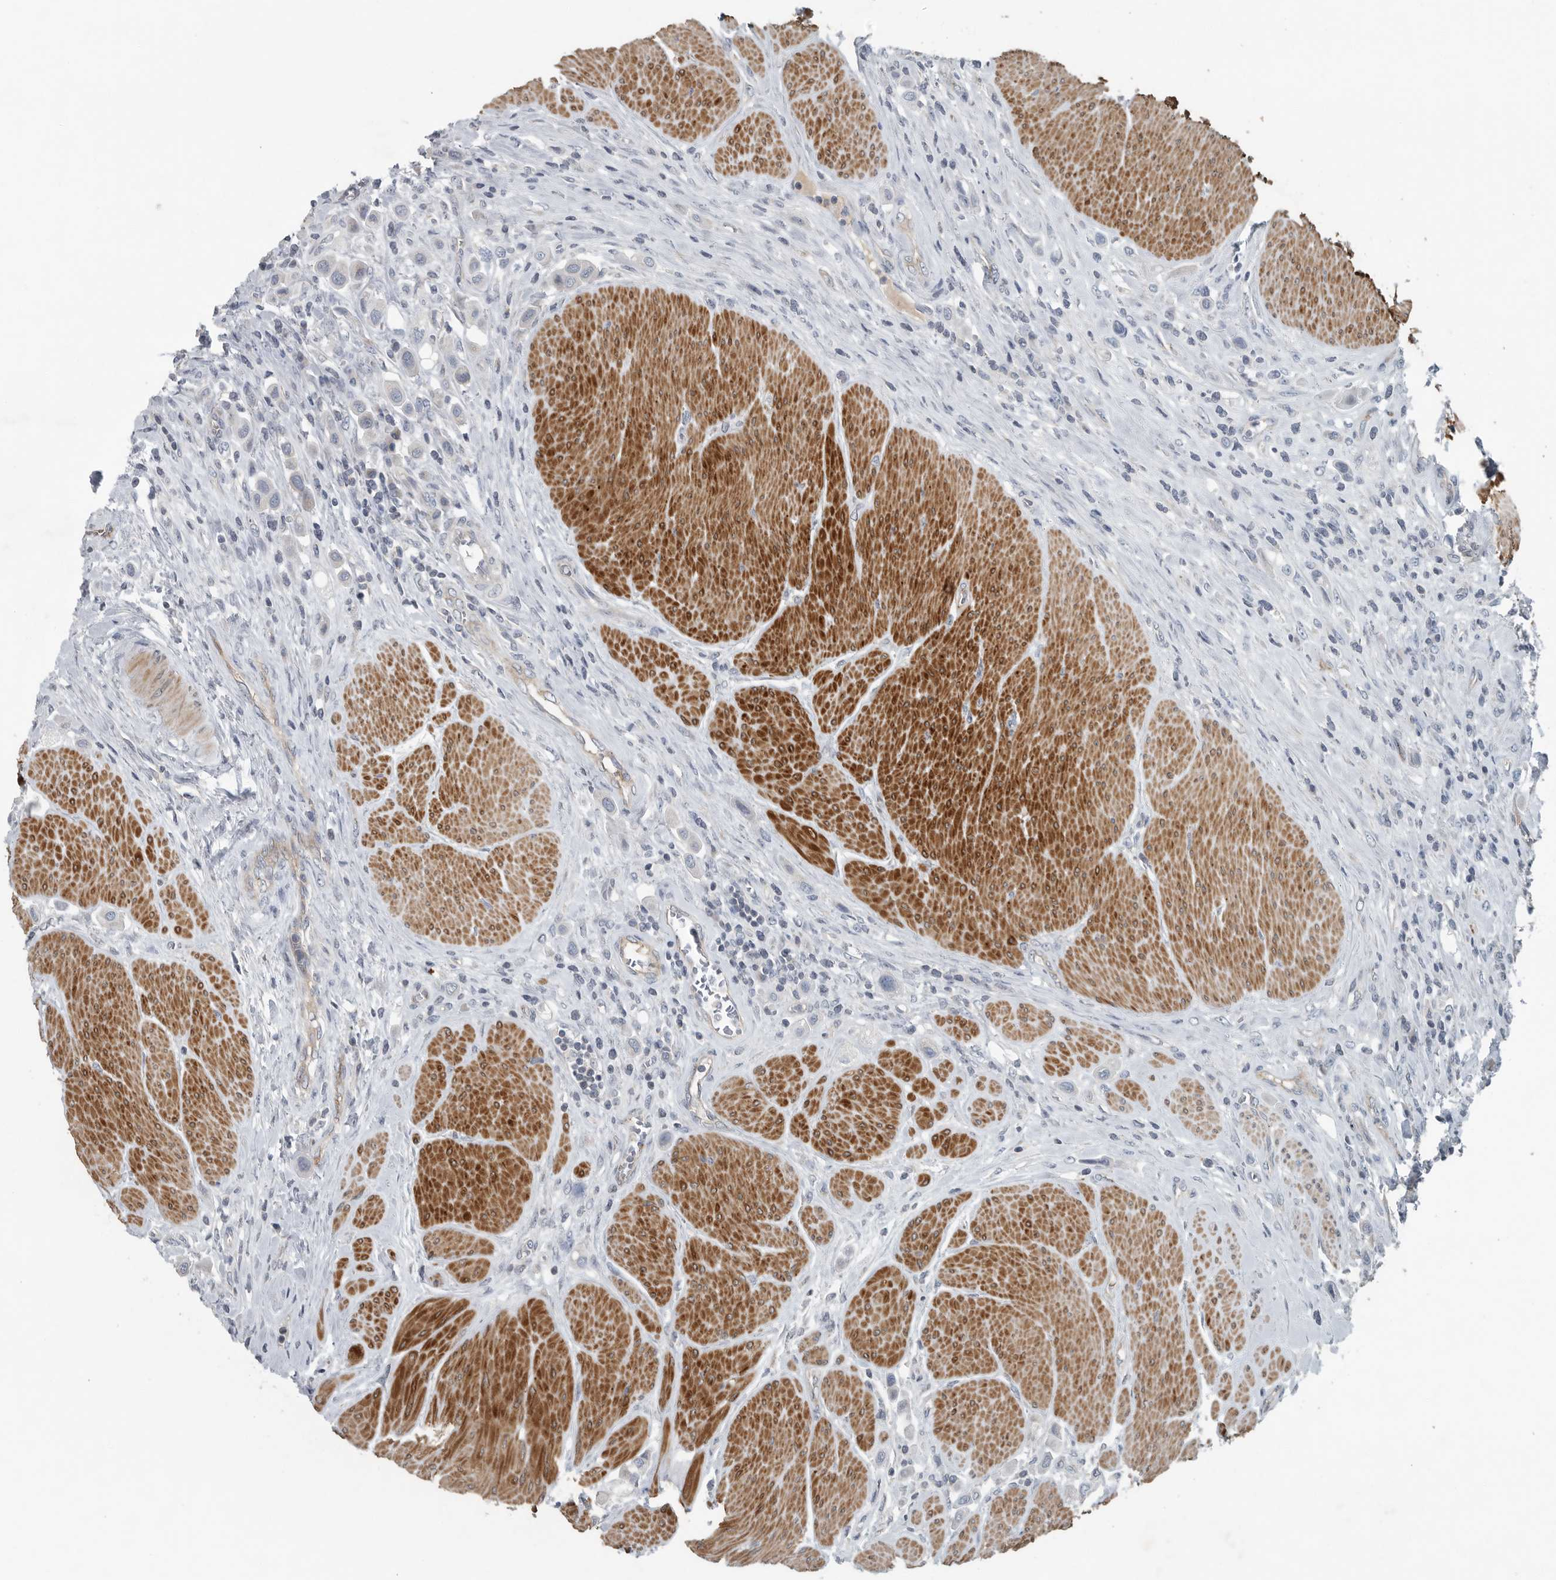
{"staining": {"intensity": "negative", "quantity": "none", "location": "none"}, "tissue": "urothelial cancer", "cell_type": "Tumor cells", "image_type": "cancer", "snomed": [{"axis": "morphology", "description": "Urothelial carcinoma, High grade"}, {"axis": "topography", "description": "Urinary bladder"}], "caption": "Immunohistochemical staining of human urothelial cancer displays no significant expression in tumor cells. (Stains: DAB (3,3'-diaminobenzidine) IHC with hematoxylin counter stain, Microscopy: brightfield microscopy at high magnification).", "gene": "MPP3", "patient": {"sex": "male", "age": 50}}